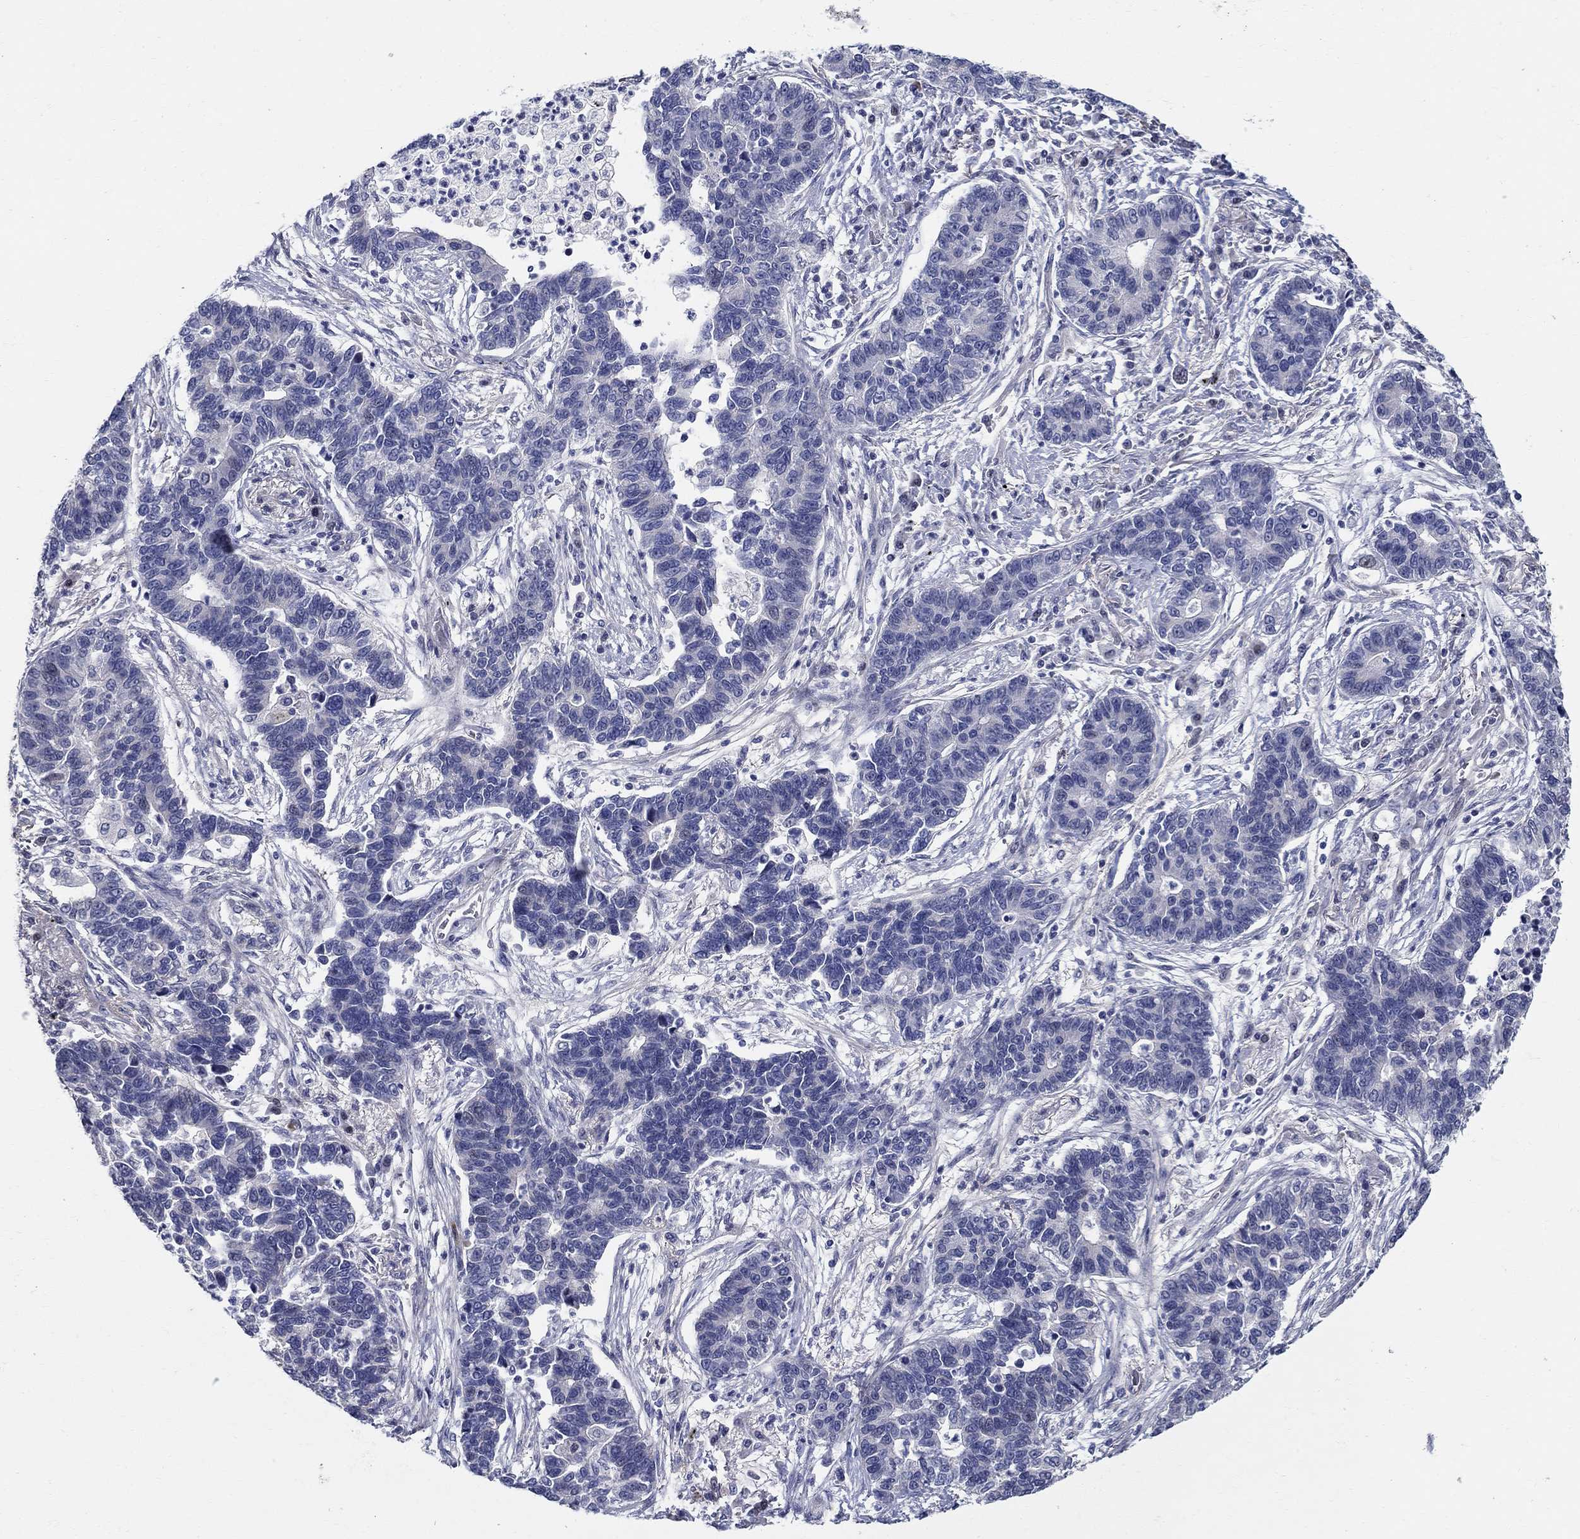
{"staining": {"intensity": "negative", "quantity": "none", "location": "none"}, "tissue": "lung cancer", "cell_type": "Tumor cells", "image_type": "cancer", "snomed": [{"axis": "morphology", "description": "Adenocarcinoma, NOS"}, {"axis": "topography", "description": "Lung"}], "caption": "There is no significant staining in tumor cells of lung cancer (adenocarcinoma).", "gene": "C16orf46", "patient": {"sex": "female", "age": 57}}